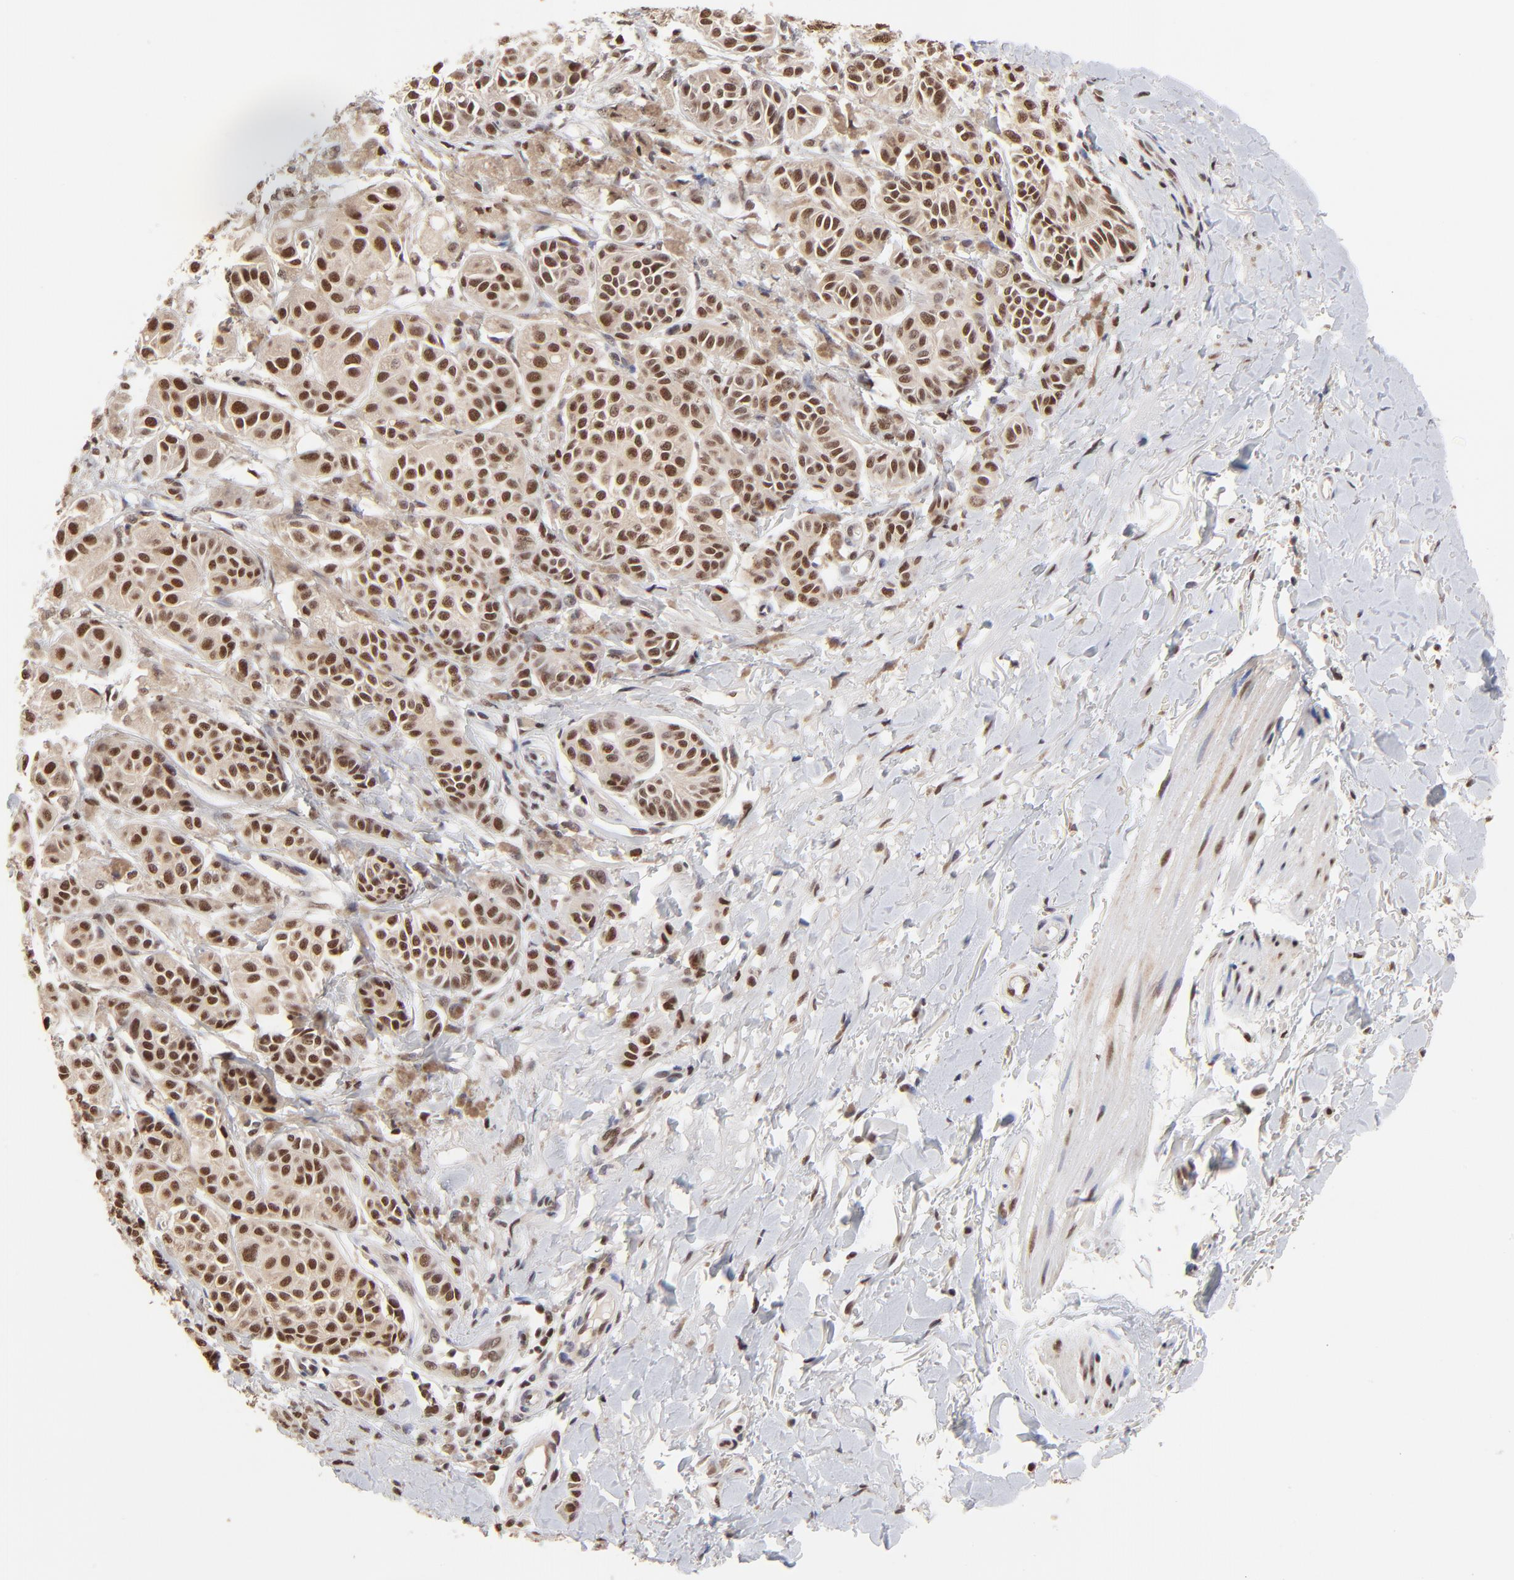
{"staining": {"intensity": "strong", "quantity": ">75%", "location": "cytoplasmic/membranous,nuclear"}, "tissue": "melanoma", "cell_type": "Tumor cells", "image_type": "cancer", "snomed": [{"axis": "morphology", "description": "Malignant melanoma, NOS"}, {"axis": "topography", "description": "Skin"}], "caption": "Human melanoma stained with a brown dye demonstrates strong cytoplasmic/membranous and nuclear positive positivity in approximately >75% of tumor cells.", "gene": "DSN1", "patient": {"sex": "male", "age": 76}}